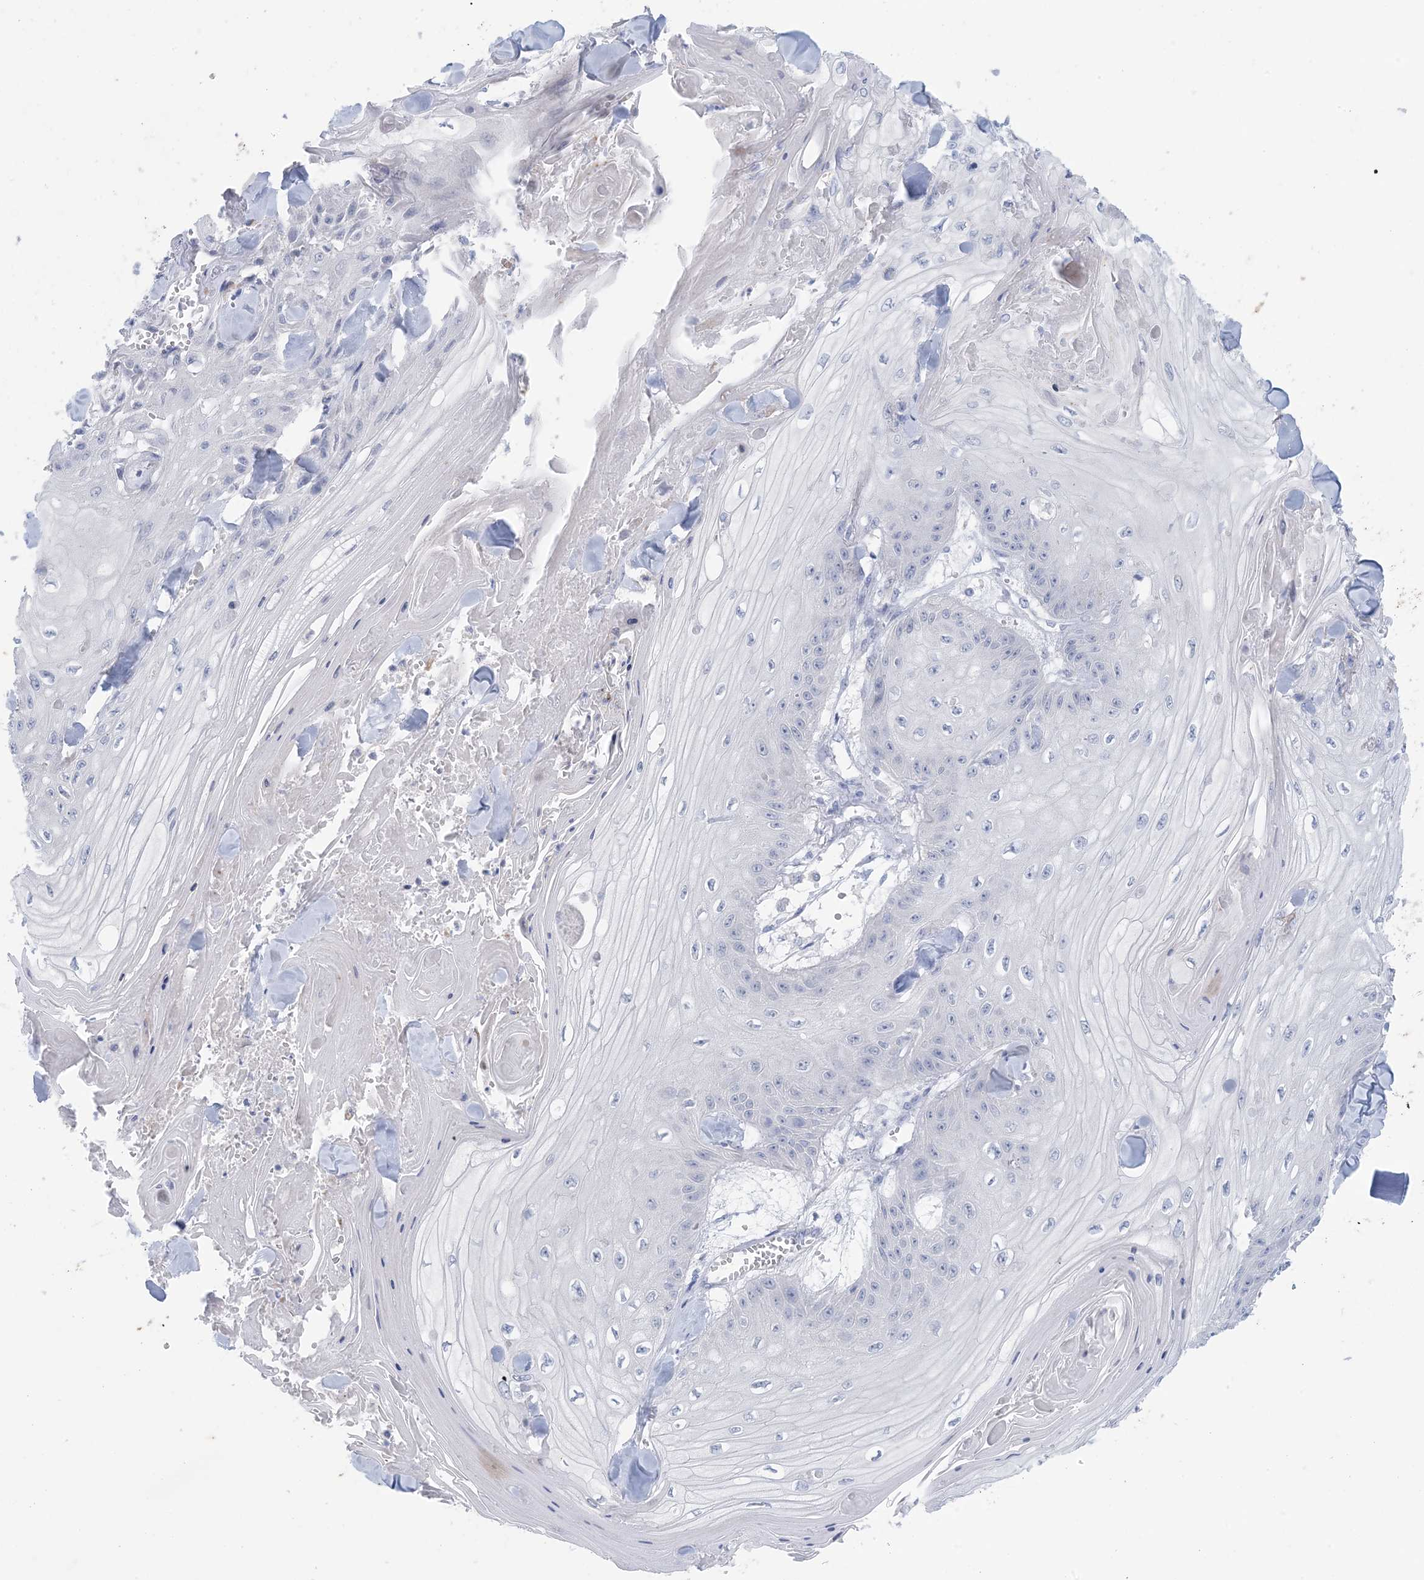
{"staining": {"intensity": "negative", "quantity": "none", "location": "none"}, "tissue": "skin cancer", "cell_type": "Tumor cells", "image_type": "cancer", "snomed": [{"axis": "morphology", "description": "Squamous cell carcinoma, NOS"}, {"axis": "topography", "description": "Skin"}], "caption": "Immunohistochemistry of human skin cancer (squamous cell carcinoma) reveals no positivity in tumor cells.", "gene": "GABRG1", "patient": {"sex": "male", "age": 74}}